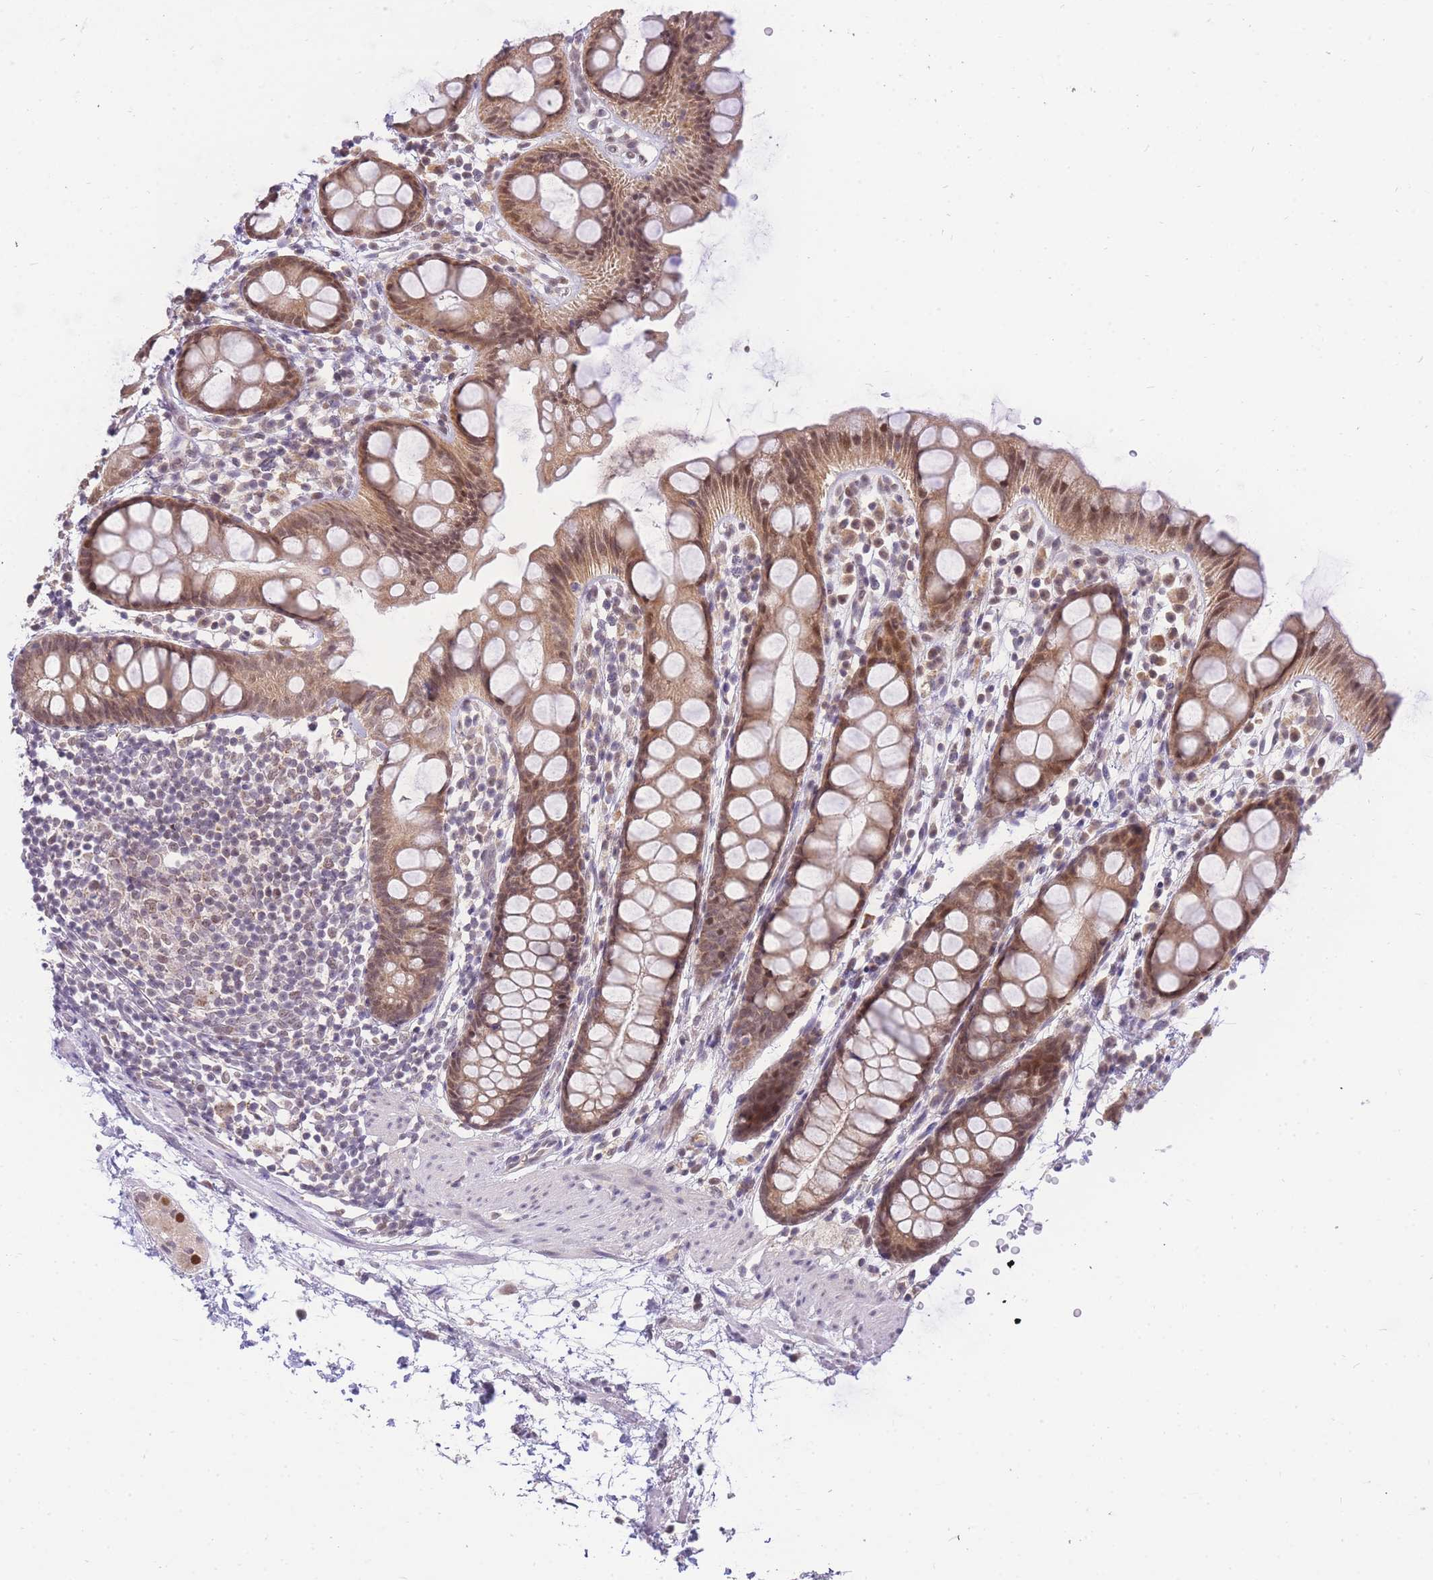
{"staining": {"intensity": "moderate", "quantity": ">75%", "location": "cytoplasmic/membranous,nuclear"}, "tissue": "rectum", "cell_type": "Glandular cells", "image_type": "normal", "snomed": [{"axis": "morphology", "description": "Normal tissue, NOS"}, {"axis": "topography", "description": "Rectum"}], "caption": "IHC (DAB) staining of normal human rectum shows moderate cytoplasmic/membranous,nuclear protein staining in about >75% of glandular cells. The staining is performed using DAB brown chromogen to label protein expression. The nuclei are counter-stained blue using hematoxylin.", "gene": "PUS10", "patient": {"sex": "female", "age": 65}}